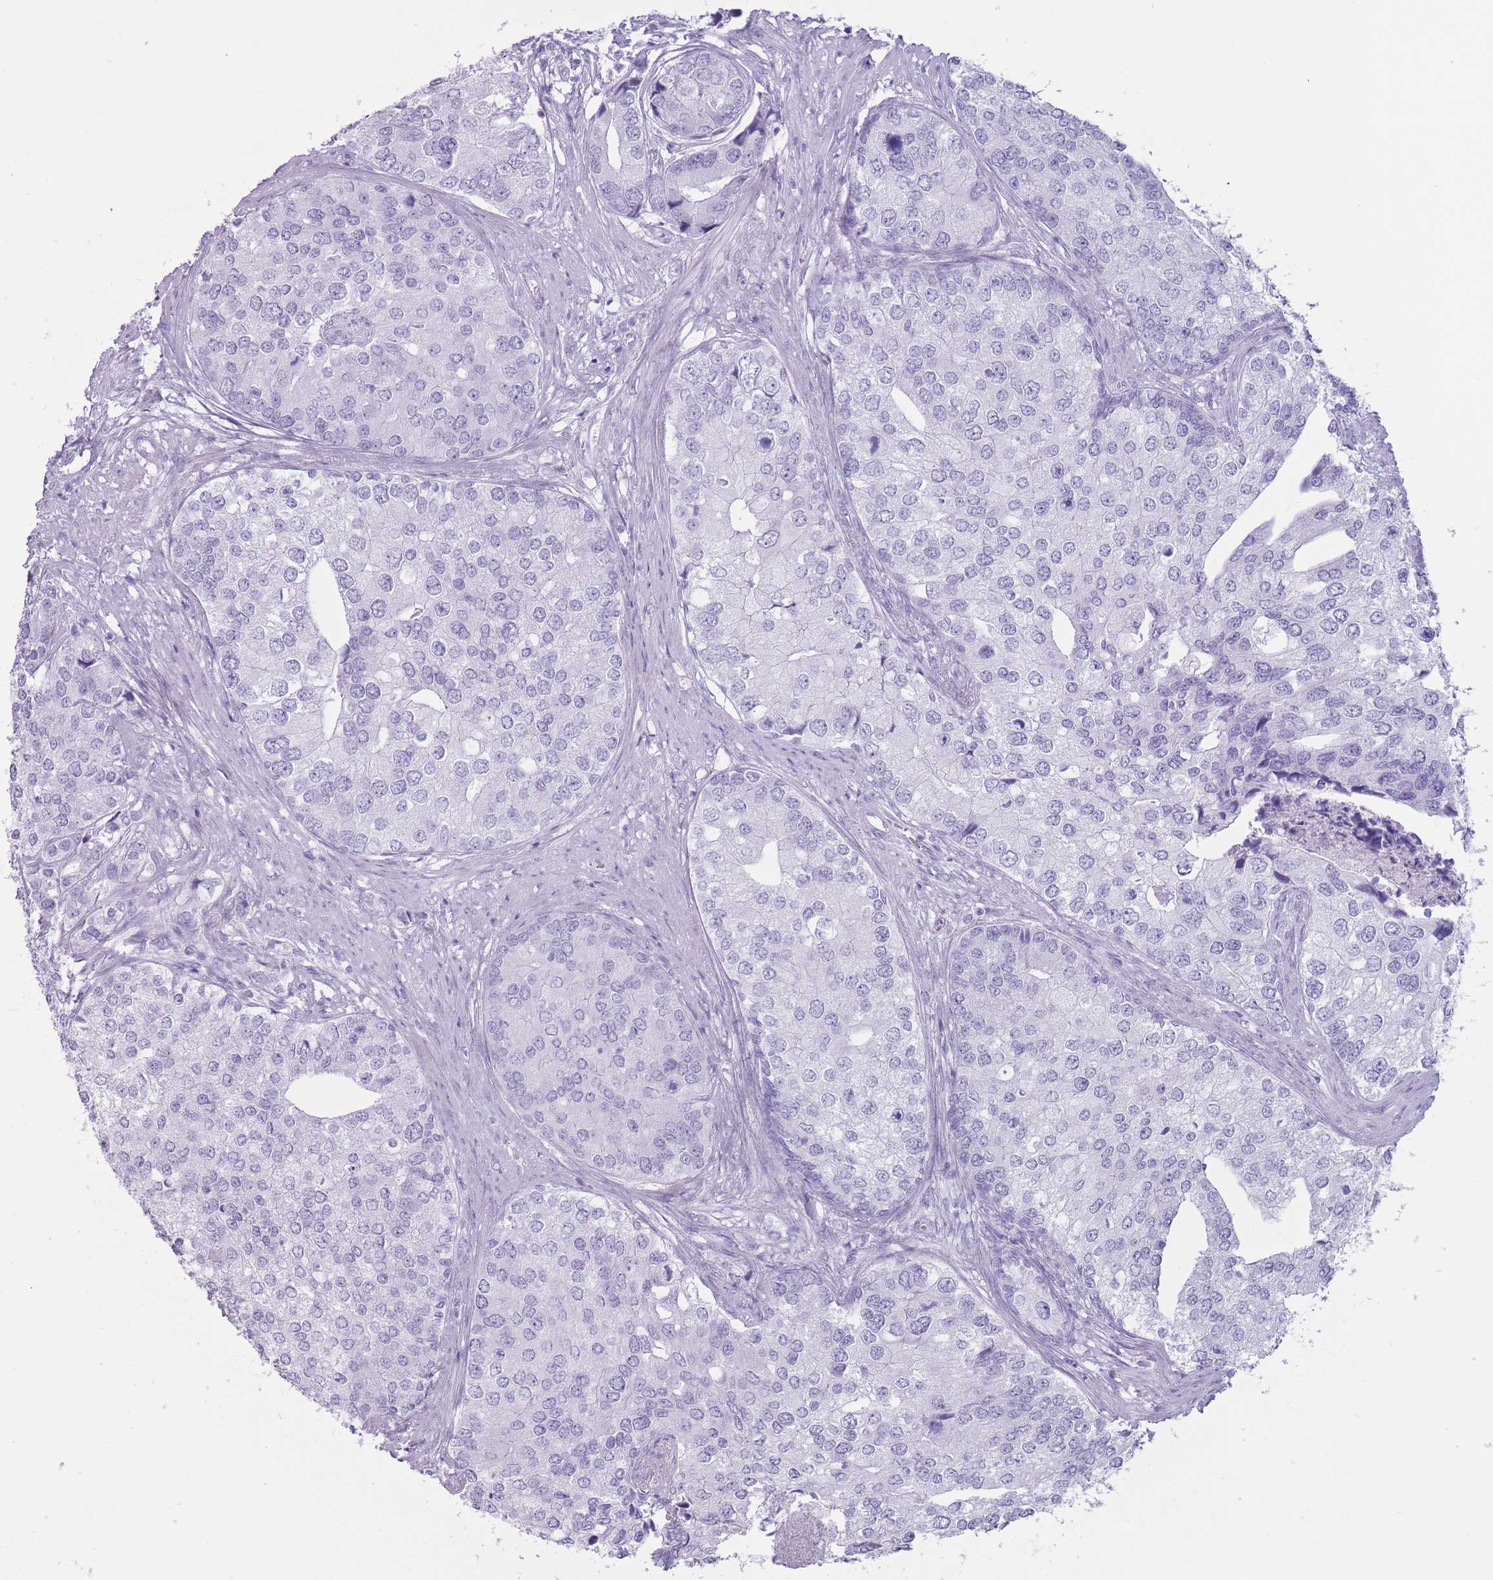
{"staining": {"intensity": "negative", "quantity": "none", "location": "none"}, "tissue": "prostate cancer", "cell_type": "Tumor cells", "image_type": "cancer", "snomed": [{"axis": "morphology", "description": "Adenocarcinoma, High grade"}, {"axis": "topography", "description": "Prostate"}], "caption": "The micrograph displays no staining of tumor cells in prostate cancer (high-grade adenocarcinoma). (DAB (3,3'-diaminobenzidine) immunohistochemistry (IHC) visualized using brightfield microscopy, high magnification).", "gene": "PNMA3", "patient": {"sex": "male", "age": 62}}